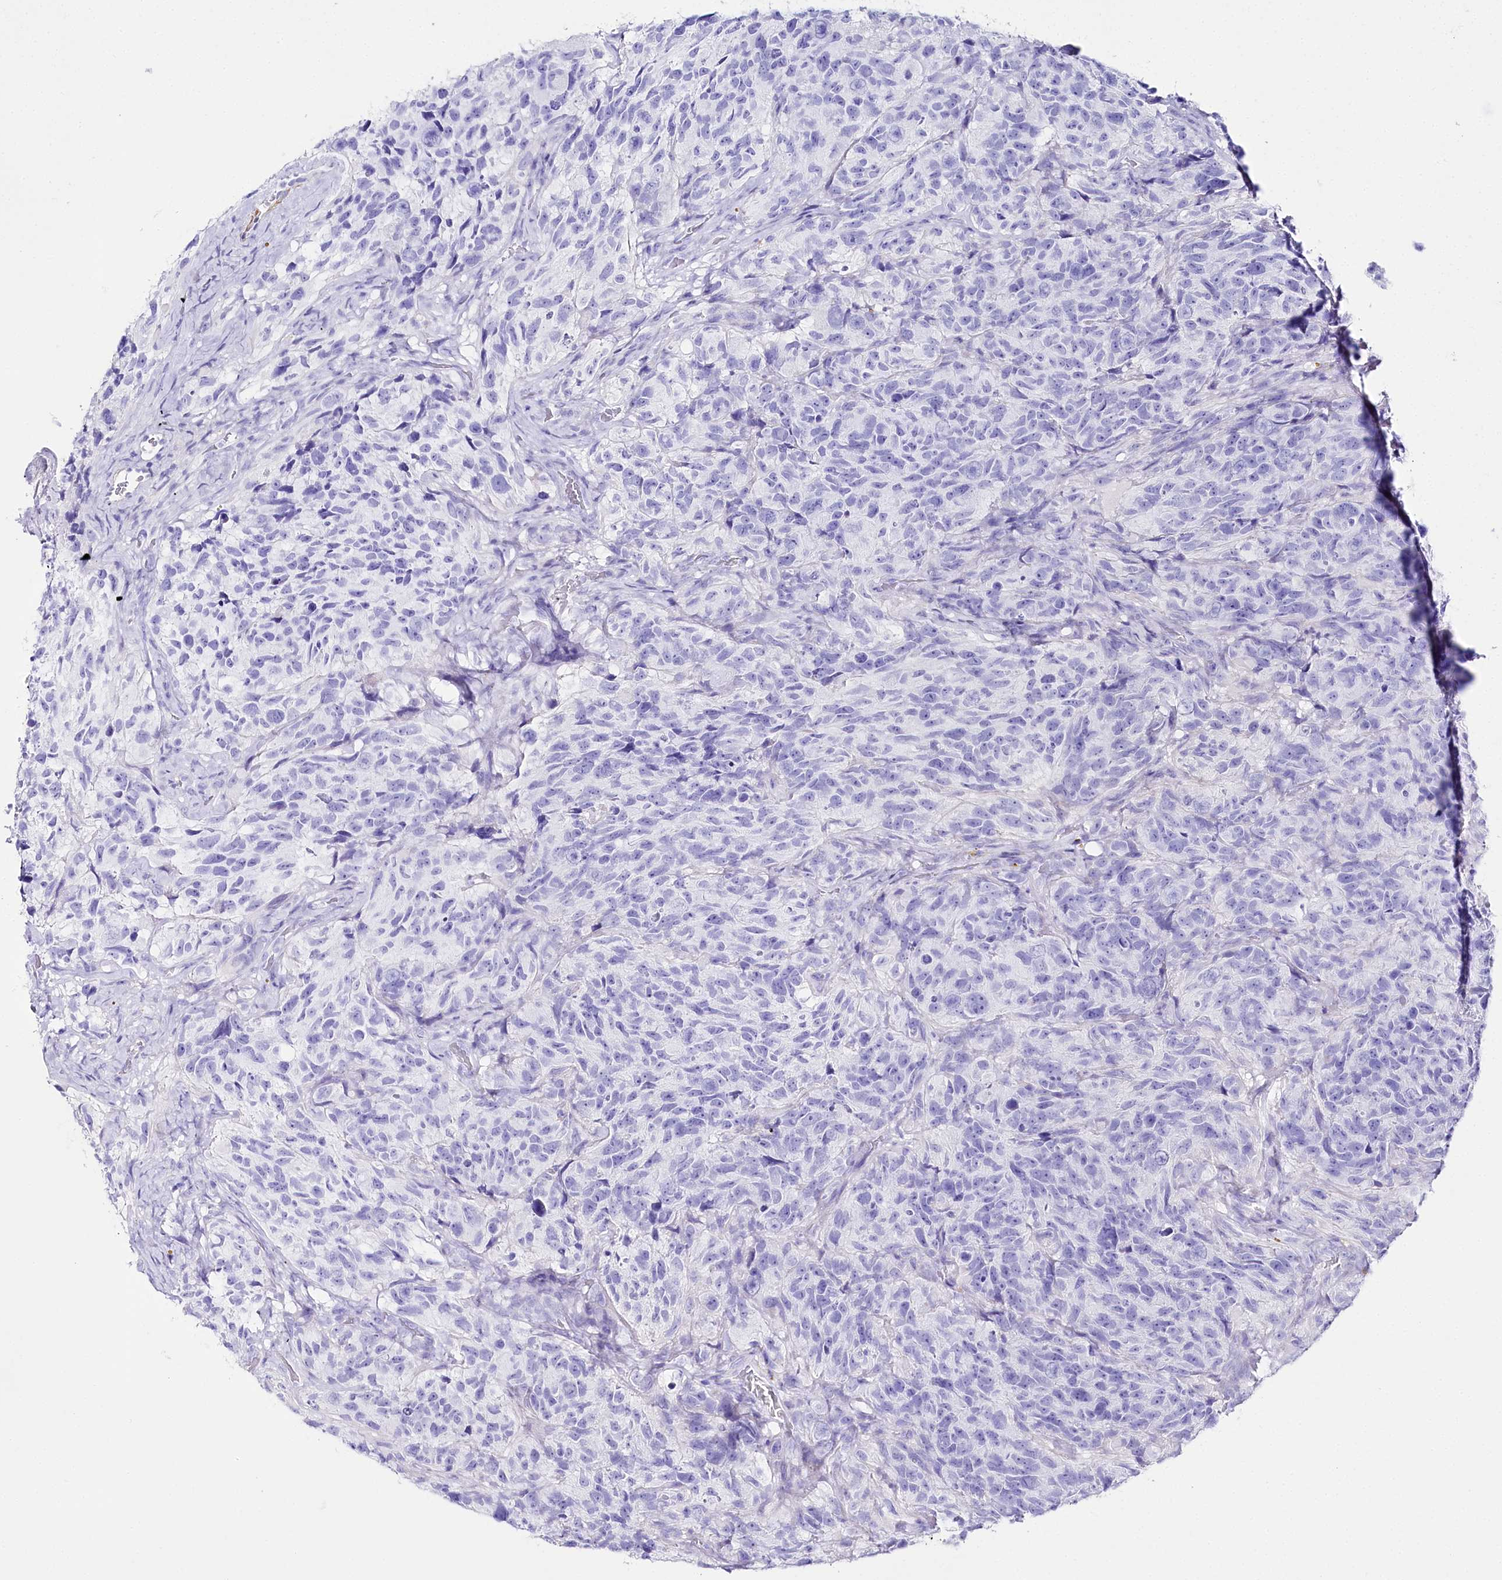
{"staining": {"intensity": "negative", "quantity": "none", "location": "none"}, "tissue": "glioma", "cell_type": "Tumor cells", "image_type": "cancer", "snomed": [{"axis": "morphology", "description": "Glioma, malignant, High grade"}, {"axis": "topography", "description": "Brain"}], "caption": "DAB (3,3'-diaminobenzidine) immunohistochemical staining of human glioma displays no significant expression in tumor cells.", "gene": "CSN3", "patient": {"sex": "male", "age": 69}}